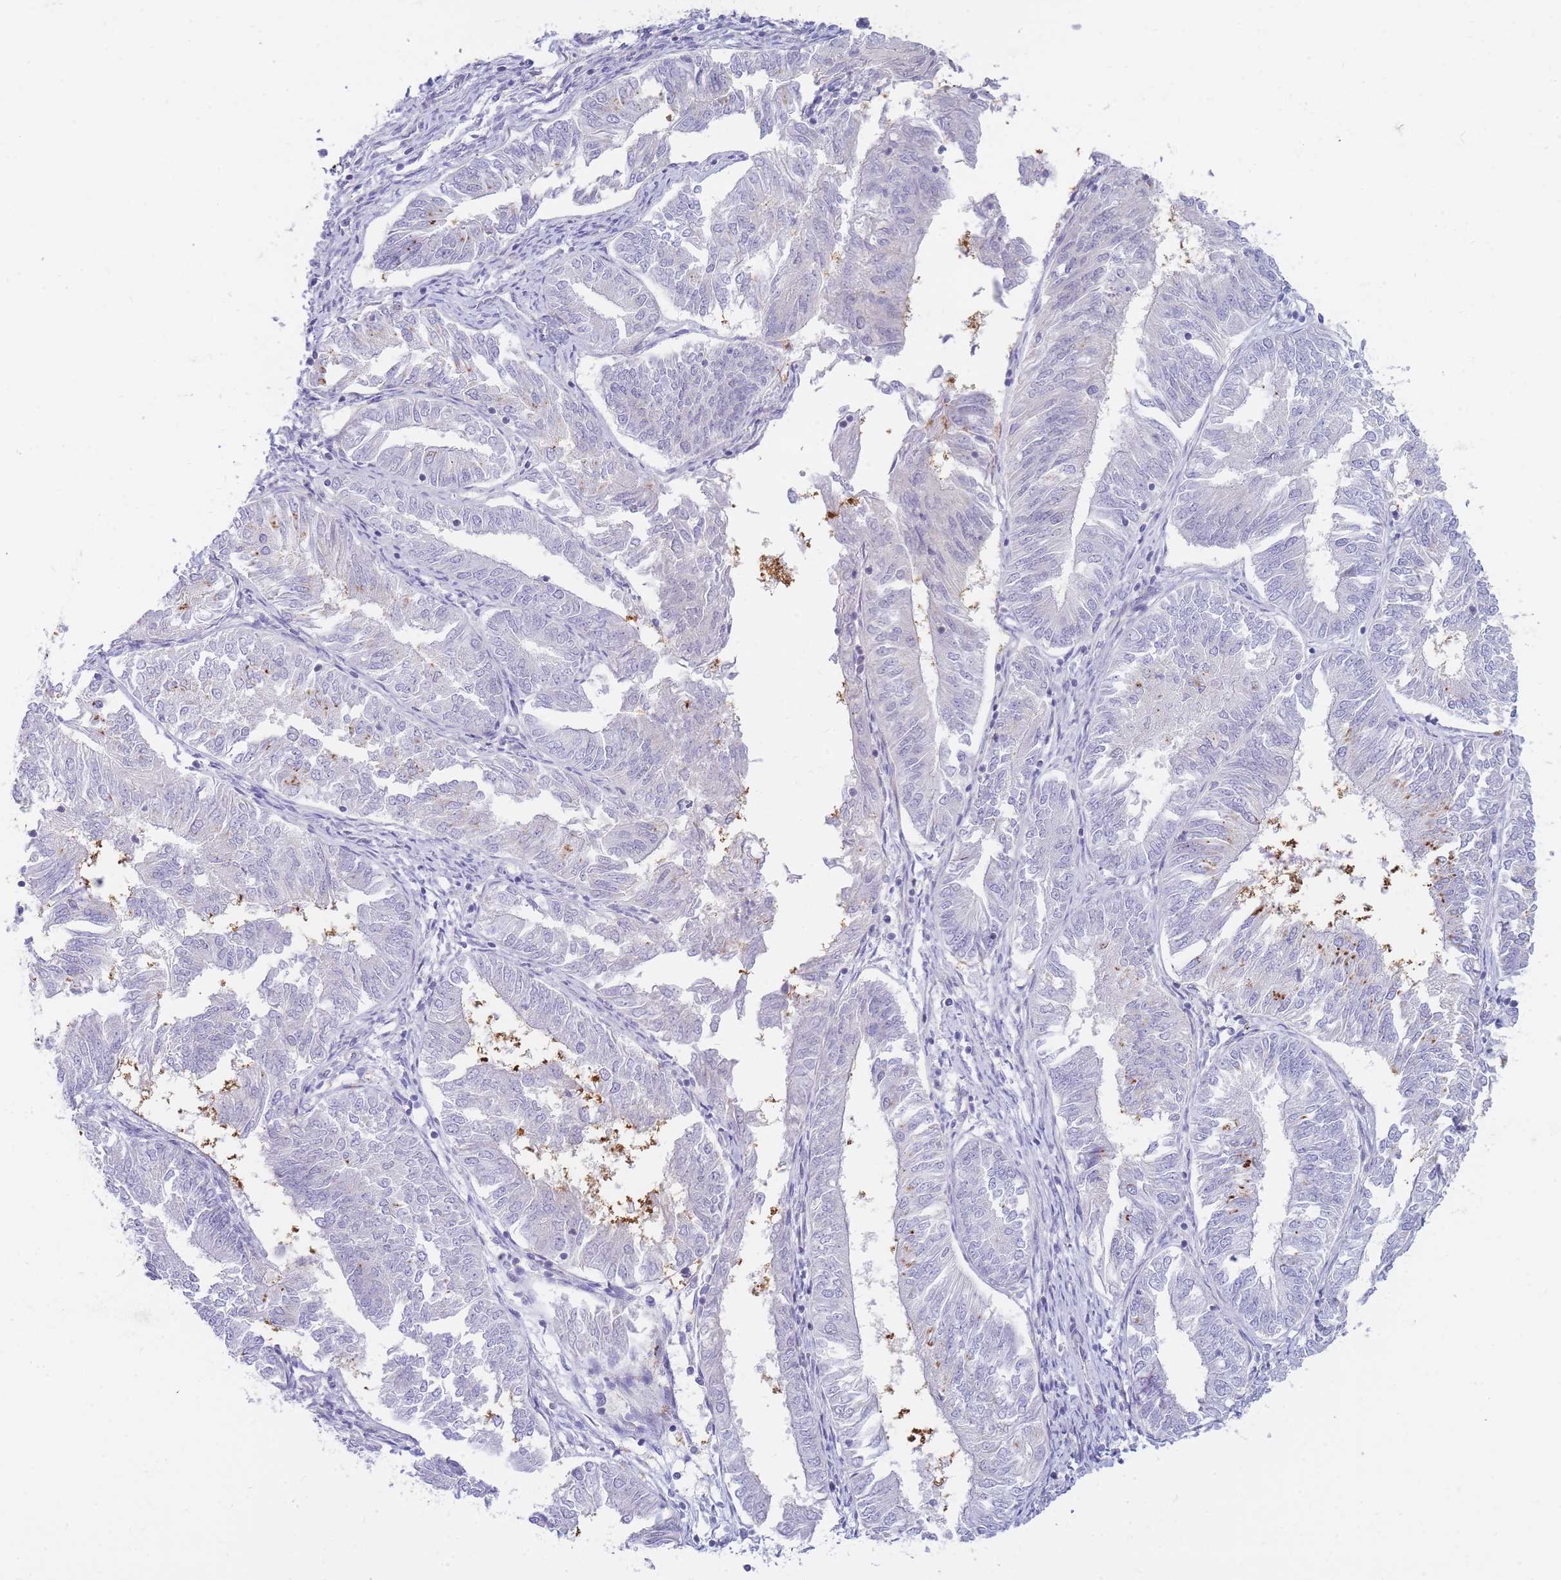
{"staining": {"intensity": "negative", "quantity": "none", "location": "none"}, "tissue": "endometrial cancer", "cell_type": "Tumor cells", "image_type": "cancer", "snomed": [{"axis": "morphology", "description": "Adenocarcinoma, NOS"}, {"axis": "topography", "description": "Endometrium"}], "caption": "This micrograph is of endometrial cancer stained with IHC to label a protein in brown with the nuclei are counter-stained blue. There is no staining in tumor cells.", "gene": "NKX1-2", "patient": {"sex": "female", "age": 58}}